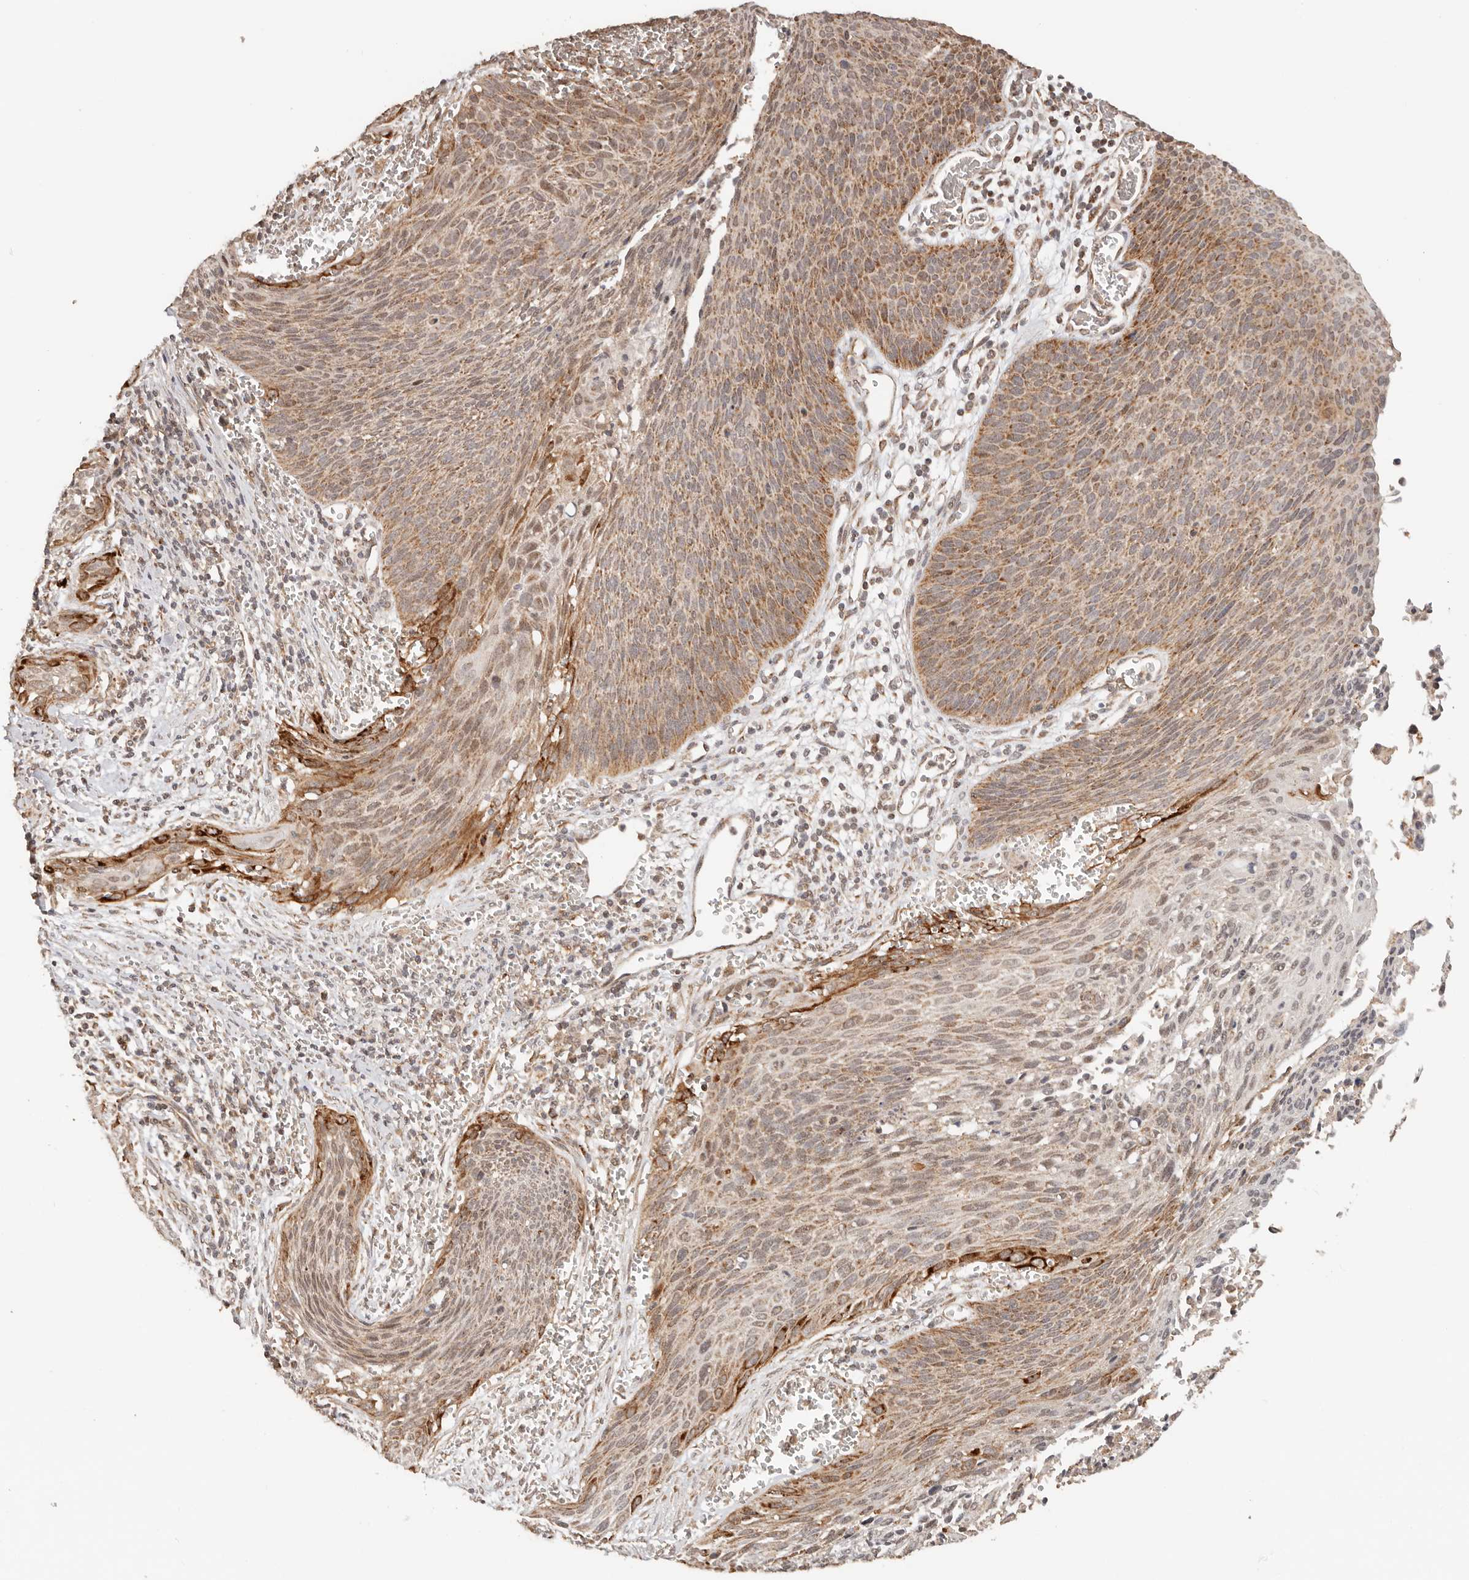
{"staining": {"intensity": "moderate", "quantity": ">75%", "location": "cytoplasmic/membranous"}, "tissue": "cervical cancer", "cell_type": "Tumor cells", "image_type": "cancer", "snomed": [{"axis": "morphology", "description": "Squamous cell carcinoma, NOS"}, {"axis": "topography", "description": "Cervix"}], "caption": "Human squamous cell carcinoma (cervical) stained with a brown dye shows moderate cytoplasmic/membranous positive staining in about >75% of tumor cells.", "gene": "NDUFB11", "patient": {"sex": "female", "age": 55}}